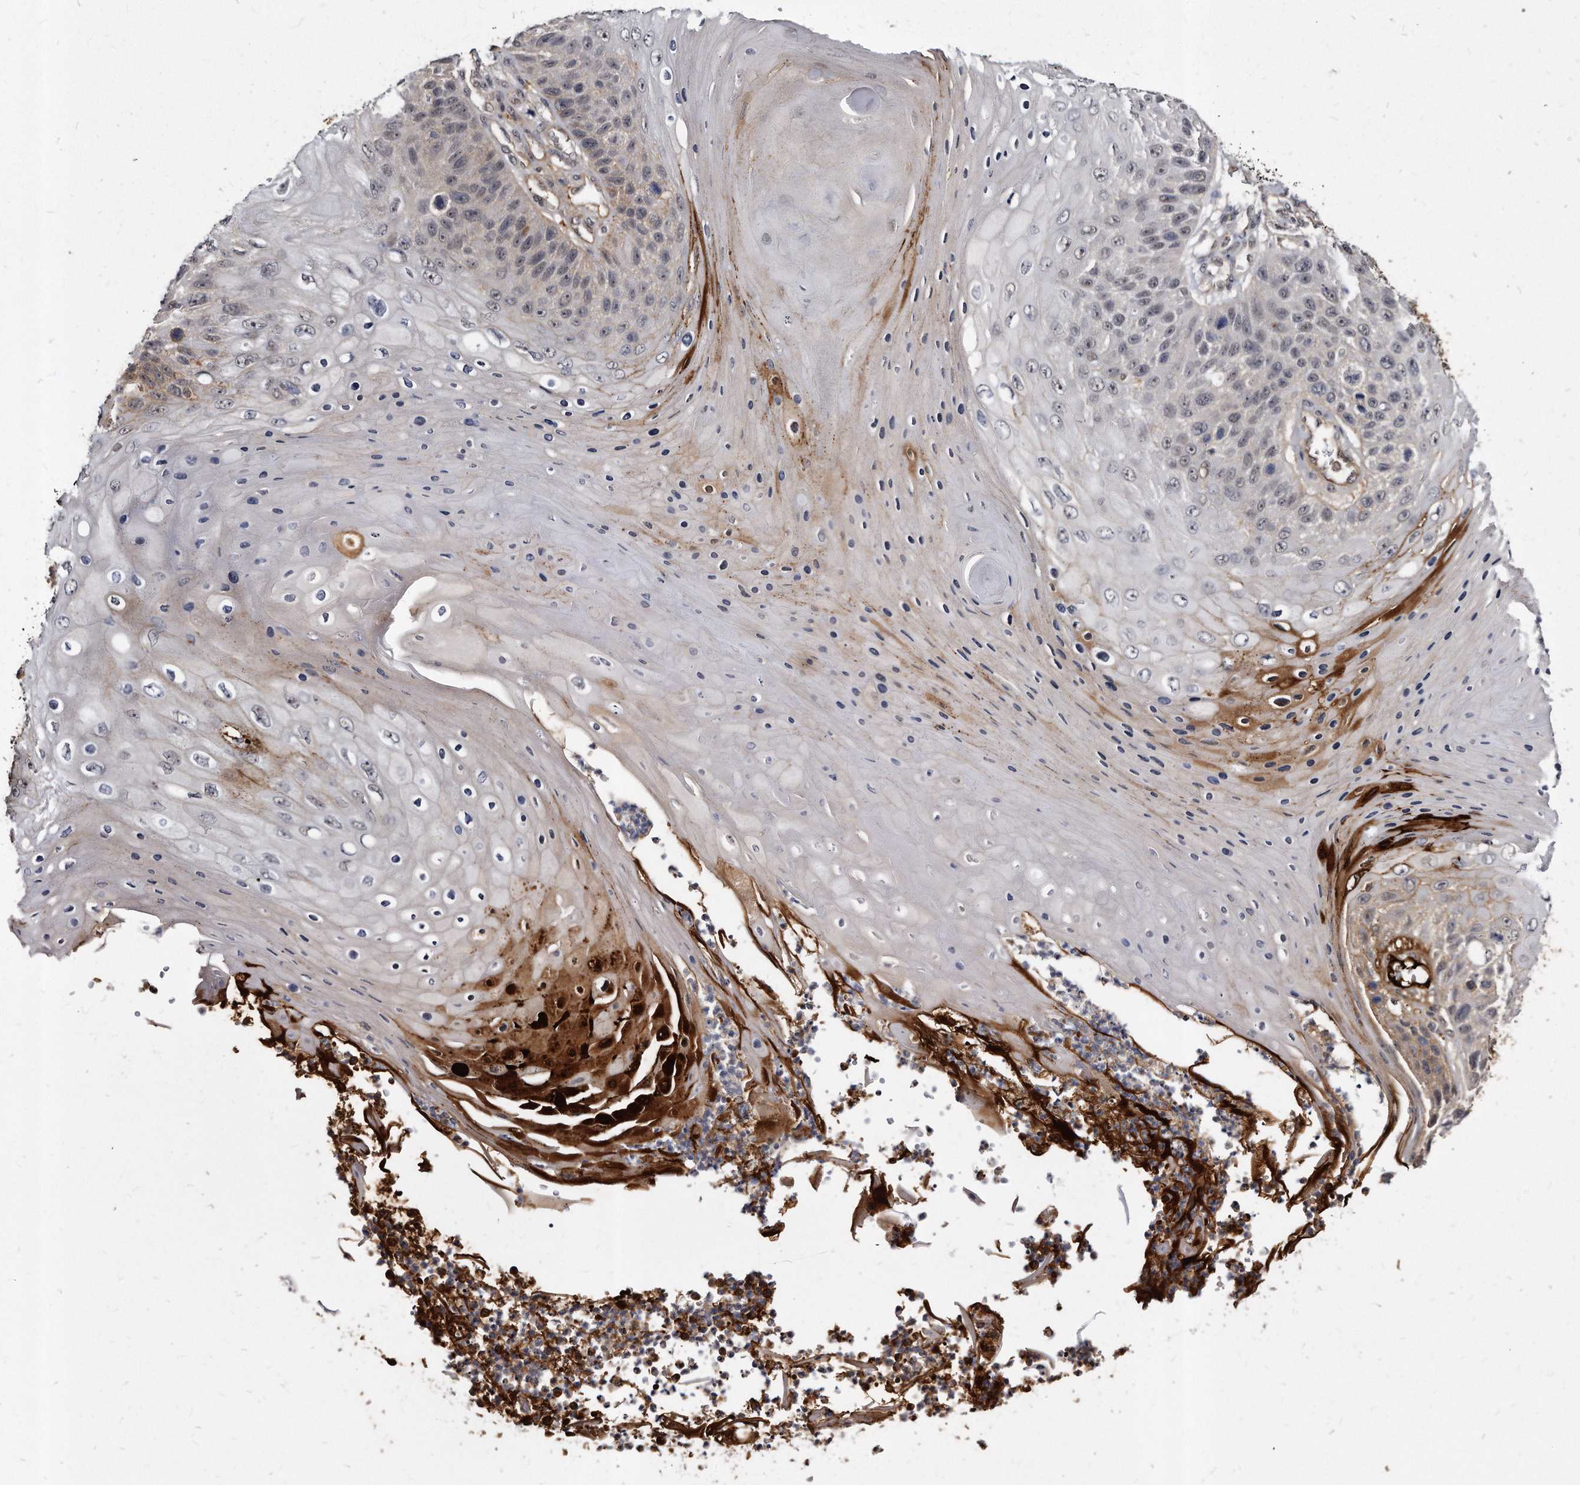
{"staining": {"intensity": "weak", "quantity": "<25%", "location": "cytoplasmic/membranous,nuclear"}, "tissue": "skin cancer", "cell_type": "Tumor cells", "image_type": "cancer", "snomed": [{"axis": "morphology", "description": "Squamous cell carcinoma, NOS"}, {"axis": "topography", "description": "Skin"}], "caption": "Immunohistochemistry (IHC) photomicrograph of skin squamous cell carcinoma stained for a protein (brown), which exhibits no expression in tumor cells.", "gene": "KLHDC3", "patient": {"sex": "female", "age": 88}}